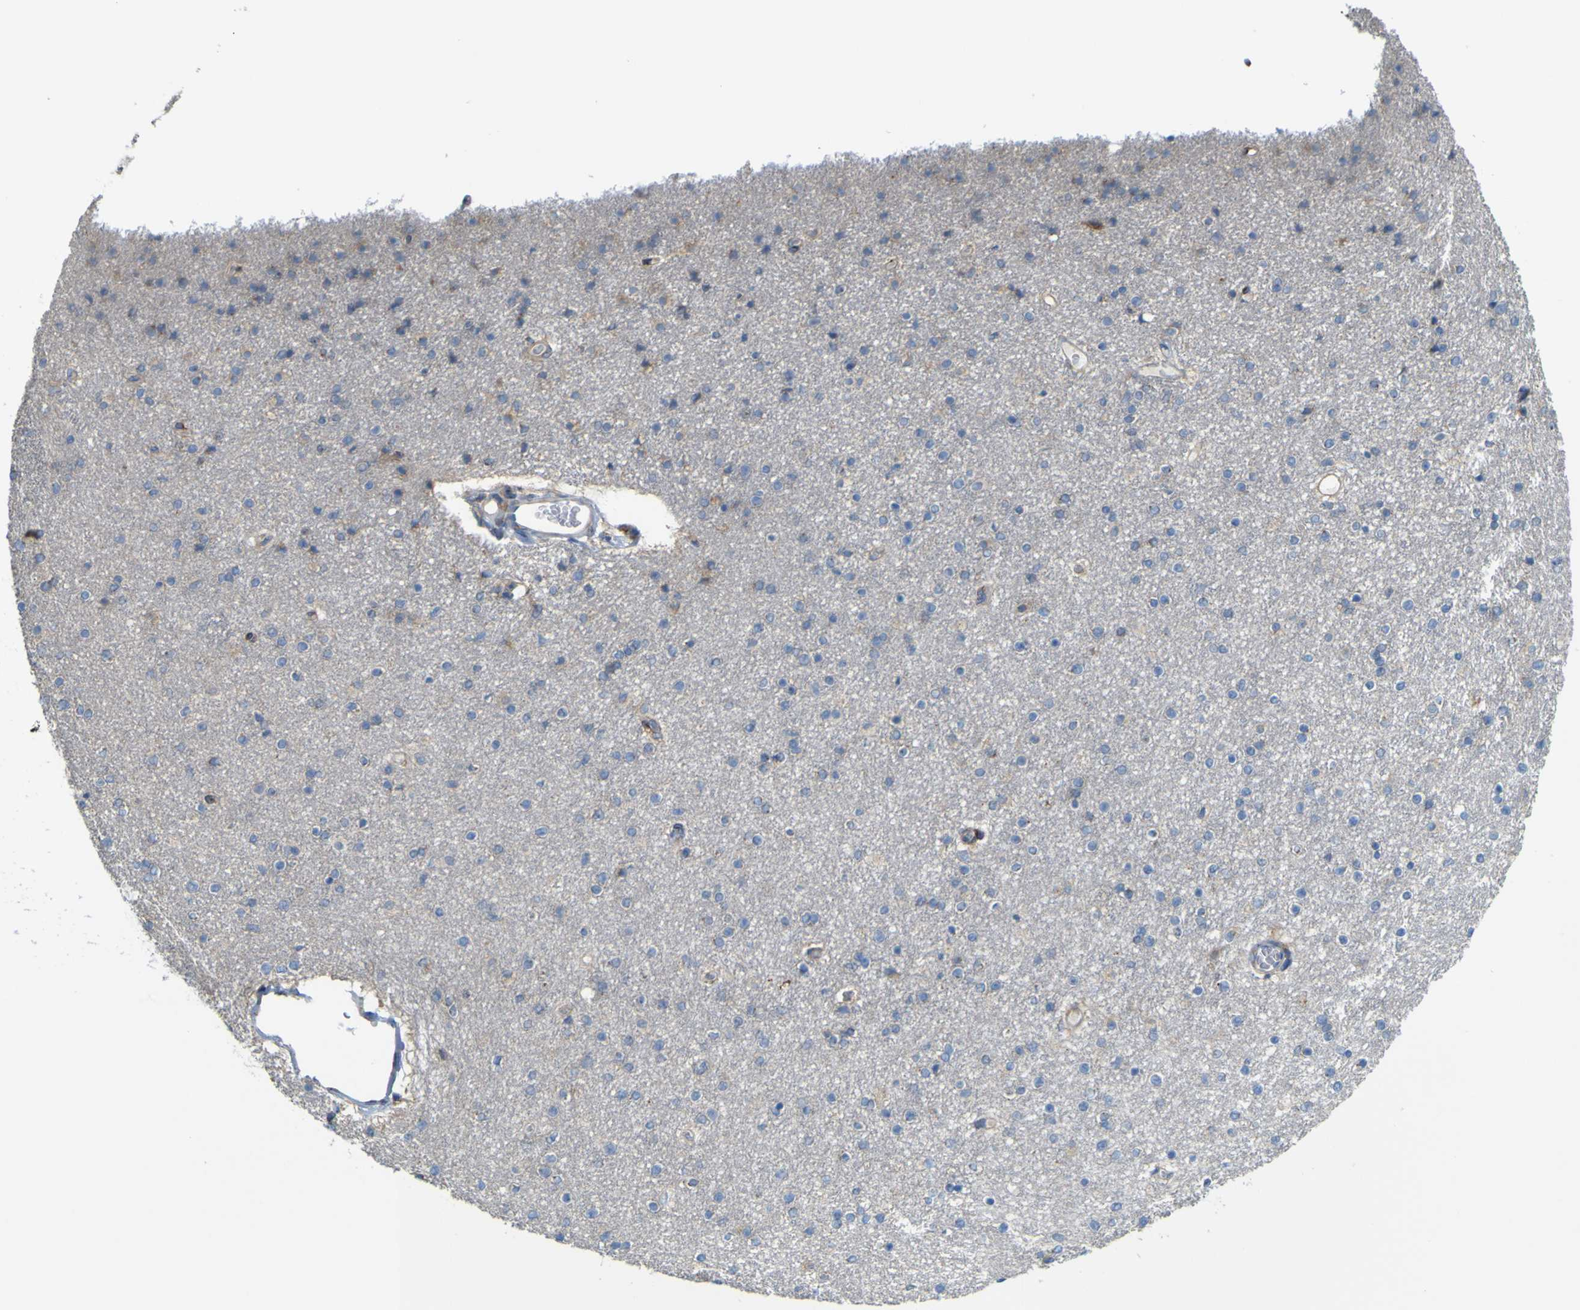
{"staining": {"intensity": "negative", "quantity": "none", "location": "none"}, "tissue": "caudate", "cell_type": "Glial cells", "image_type": "normal", "snomed": [{"axis": "morphology", "description": "Normal tissue, NOS"}, {"axis": "topography", "description": "Lateral ventricle wall"}], "caption": "There is no significant positivity in glial cells of caudate. Brightfield microscopy of IHC stained with DAB (brown) and hematoxylin (blue), captured at high magnification.", "gene": "IGF2R", "patient": {"sex": "female", "age": 54}}